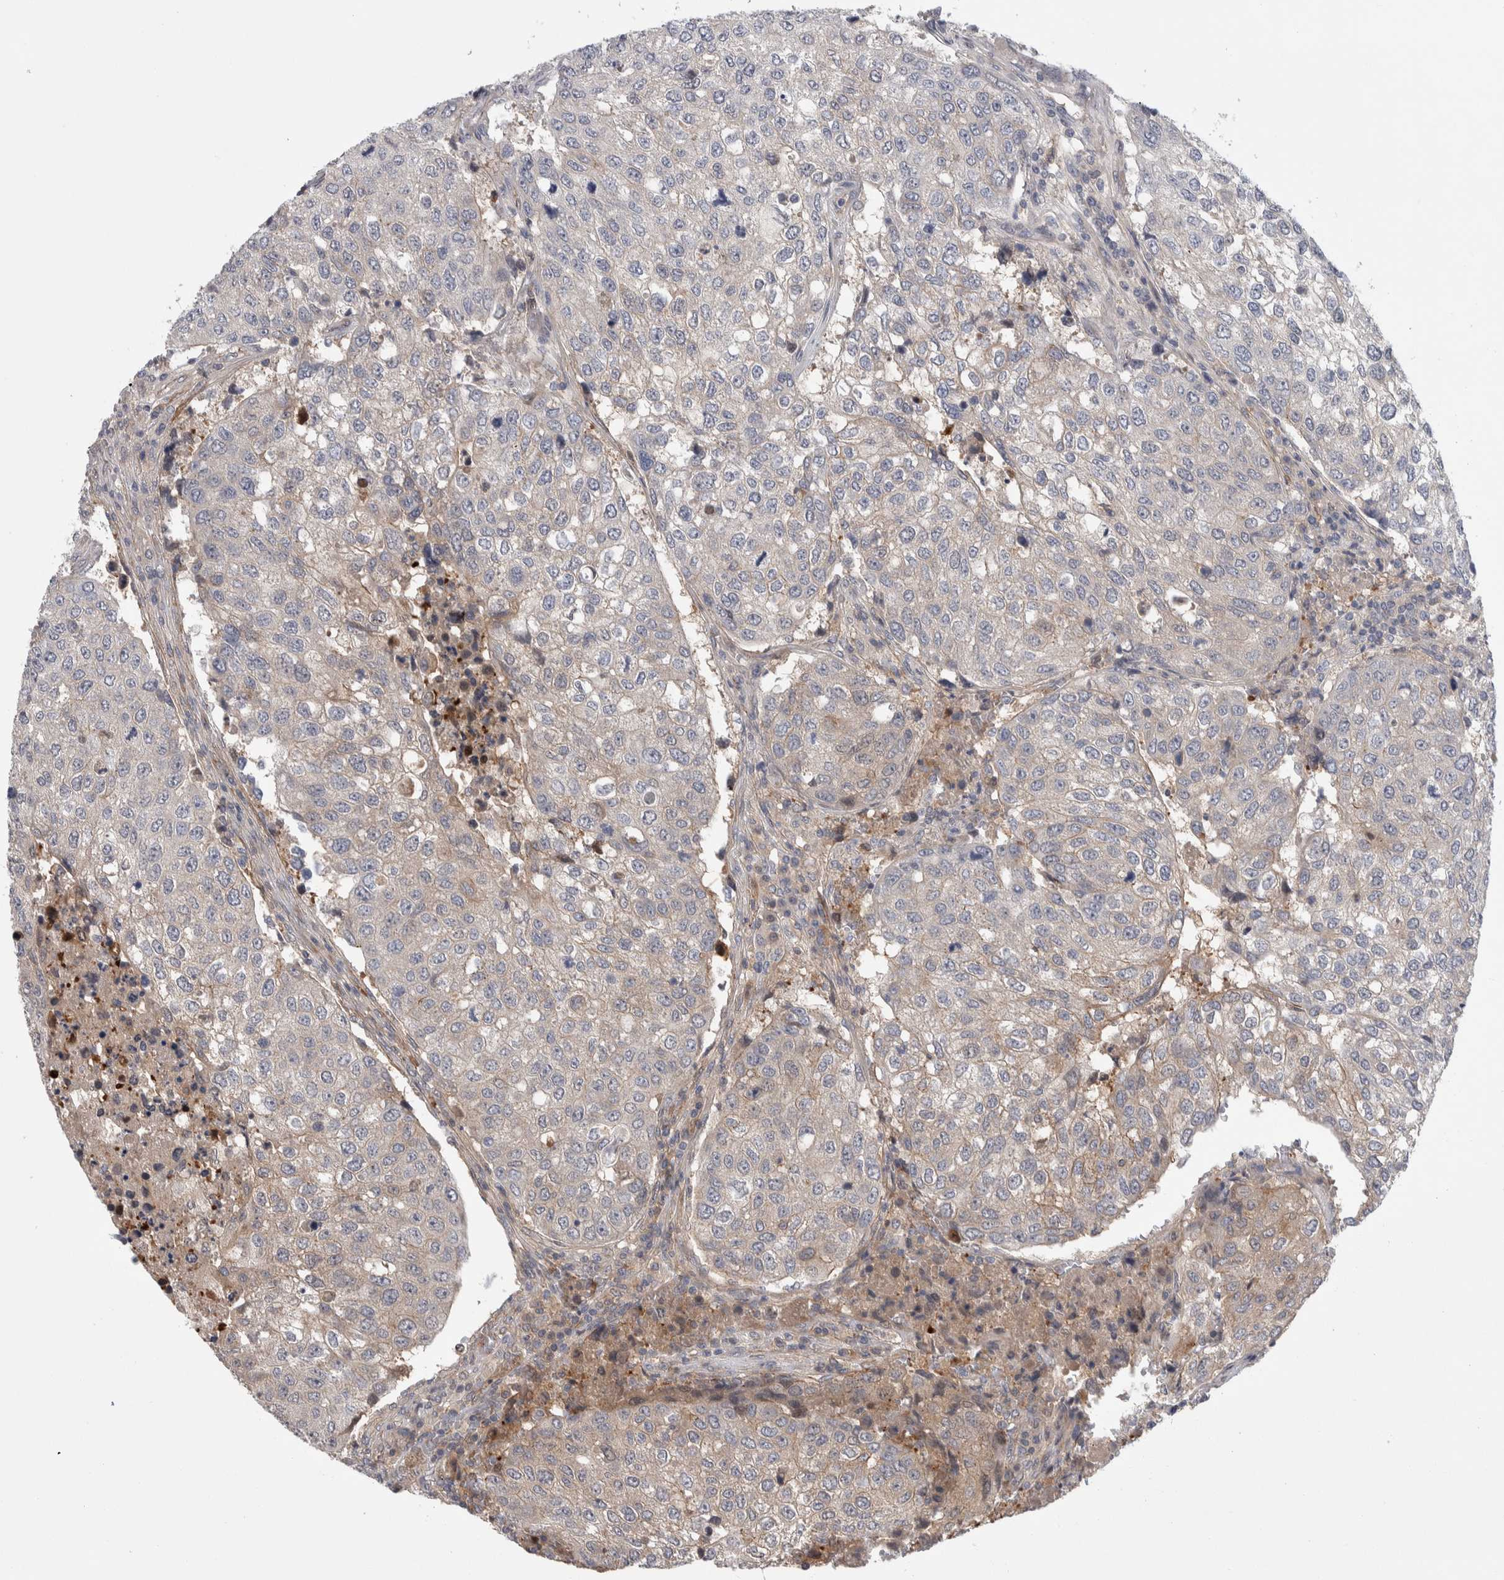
{"staining": {"intensity": "weak", "quantity": "<25%", "location": "cytoplasmic/membranous"}, "tissue": "urothelial cancer", "cell_type": "Tumor cells", "image_type": "cancer", "snomed": [{"axis": "morphology", "description": "Urothelial carcinoma, High grade"}, {"axis": "topography", "description": "Lymph node"}, {"axis": "topography", "description": "Urinary bladder"}], "caption": "Tumor cells show no significant protein staining in urothelial cancer.", "gene": "ZNF862", "patient": {"sex": "male", "age": 51}}